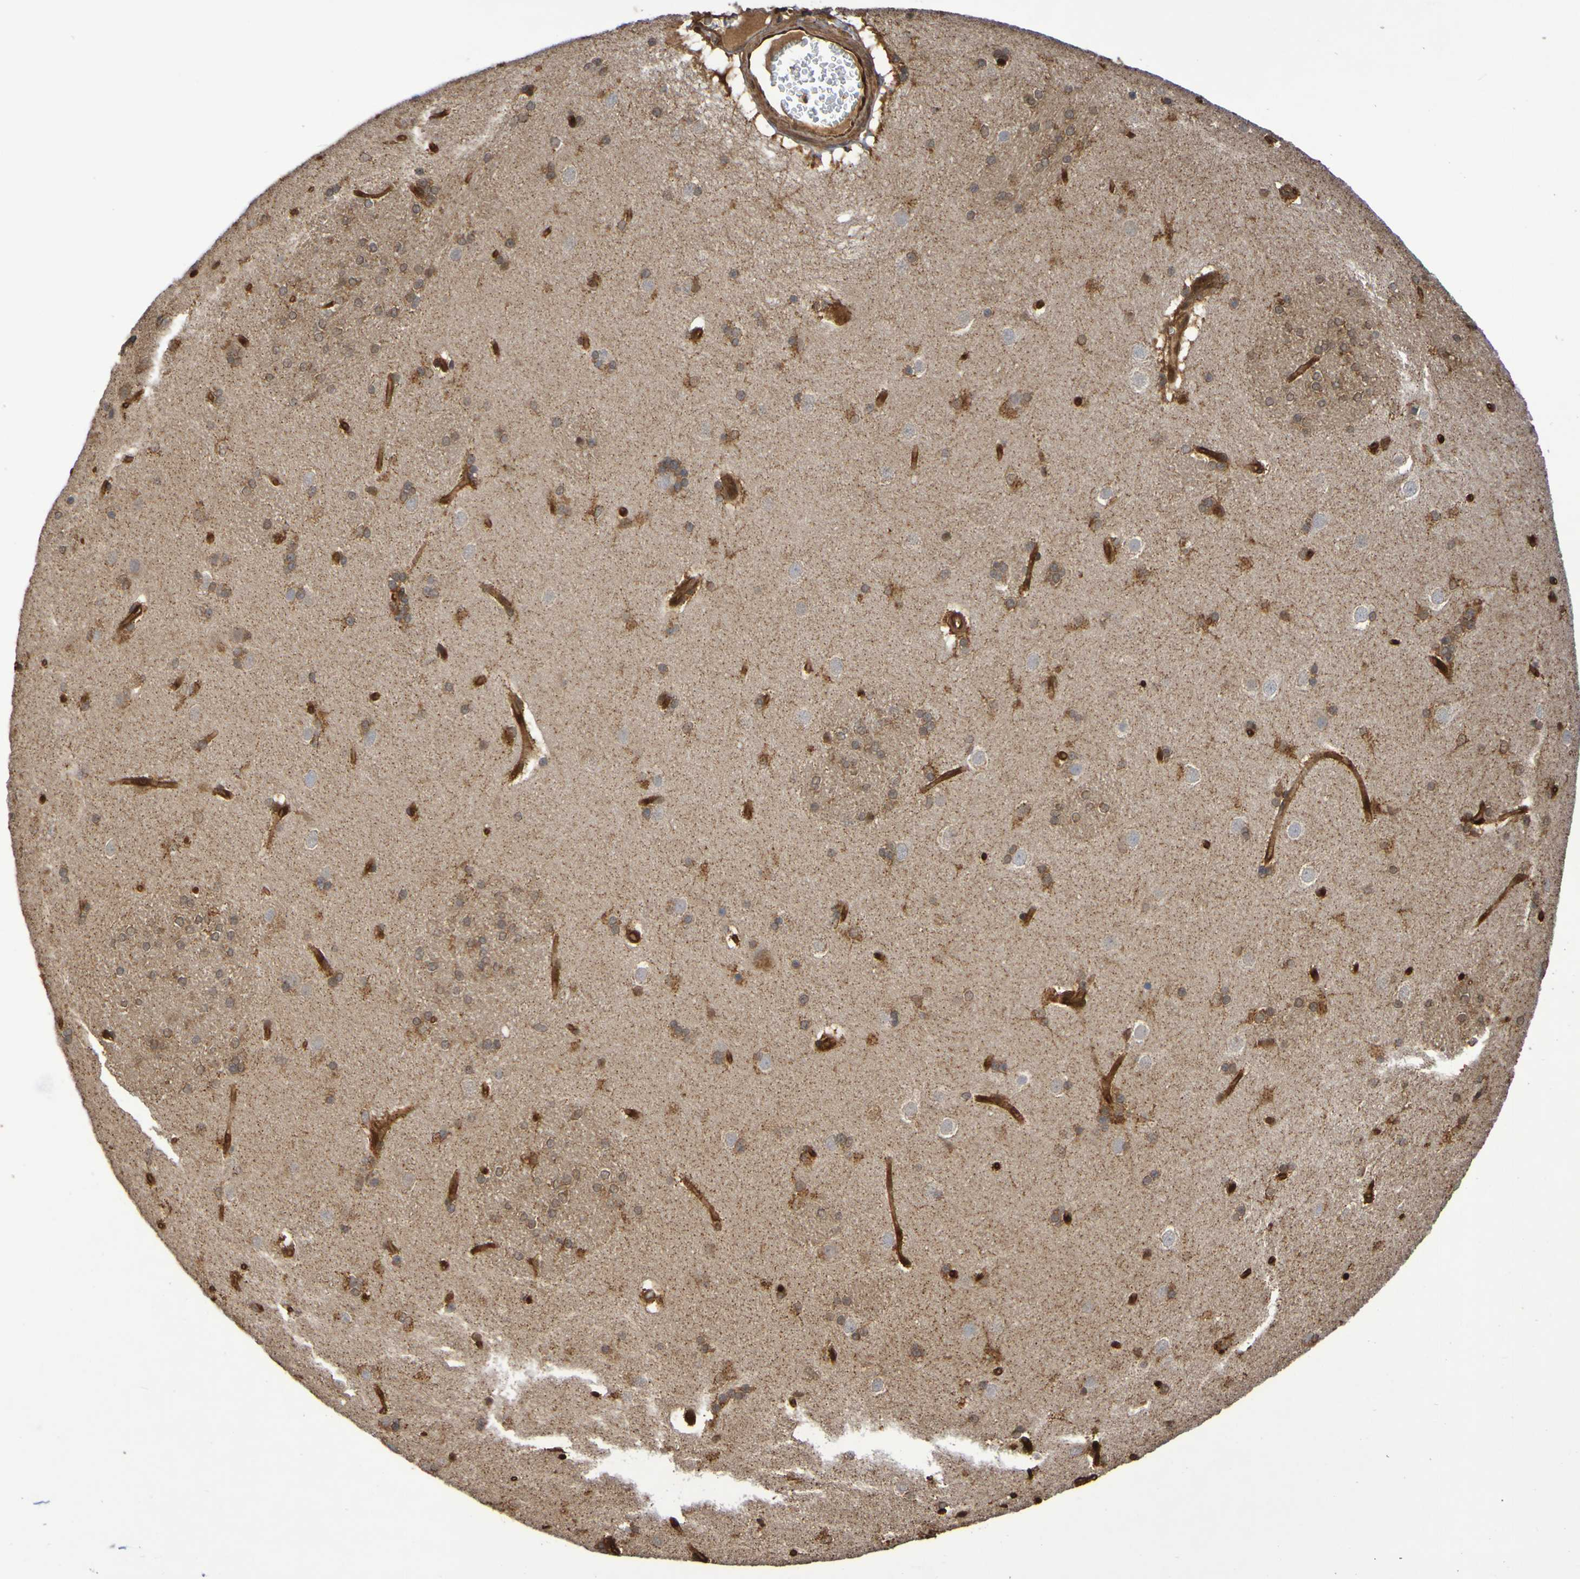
{"staining": {"intensity": "moderate", "quantity": ">75%", "location": "cytoplasmic/membranous"}, "tissue": "caudate", "cell_type": "Glial cells", "image_type": "normal", "snomed": [{"axis": "morphology", "description": "Normal tissue, NOS"}, {"axis": "topography", "description": "Lateral ventricle wall"}], "caption": "Immunohistochemical staining of benign caudate displays >75% levels of moderate cytoplasmic/membranous protein positivity in about >75% of glial cells.", "gene": "SERPINB6", "patient": {"sex": "female", "age": 19}}